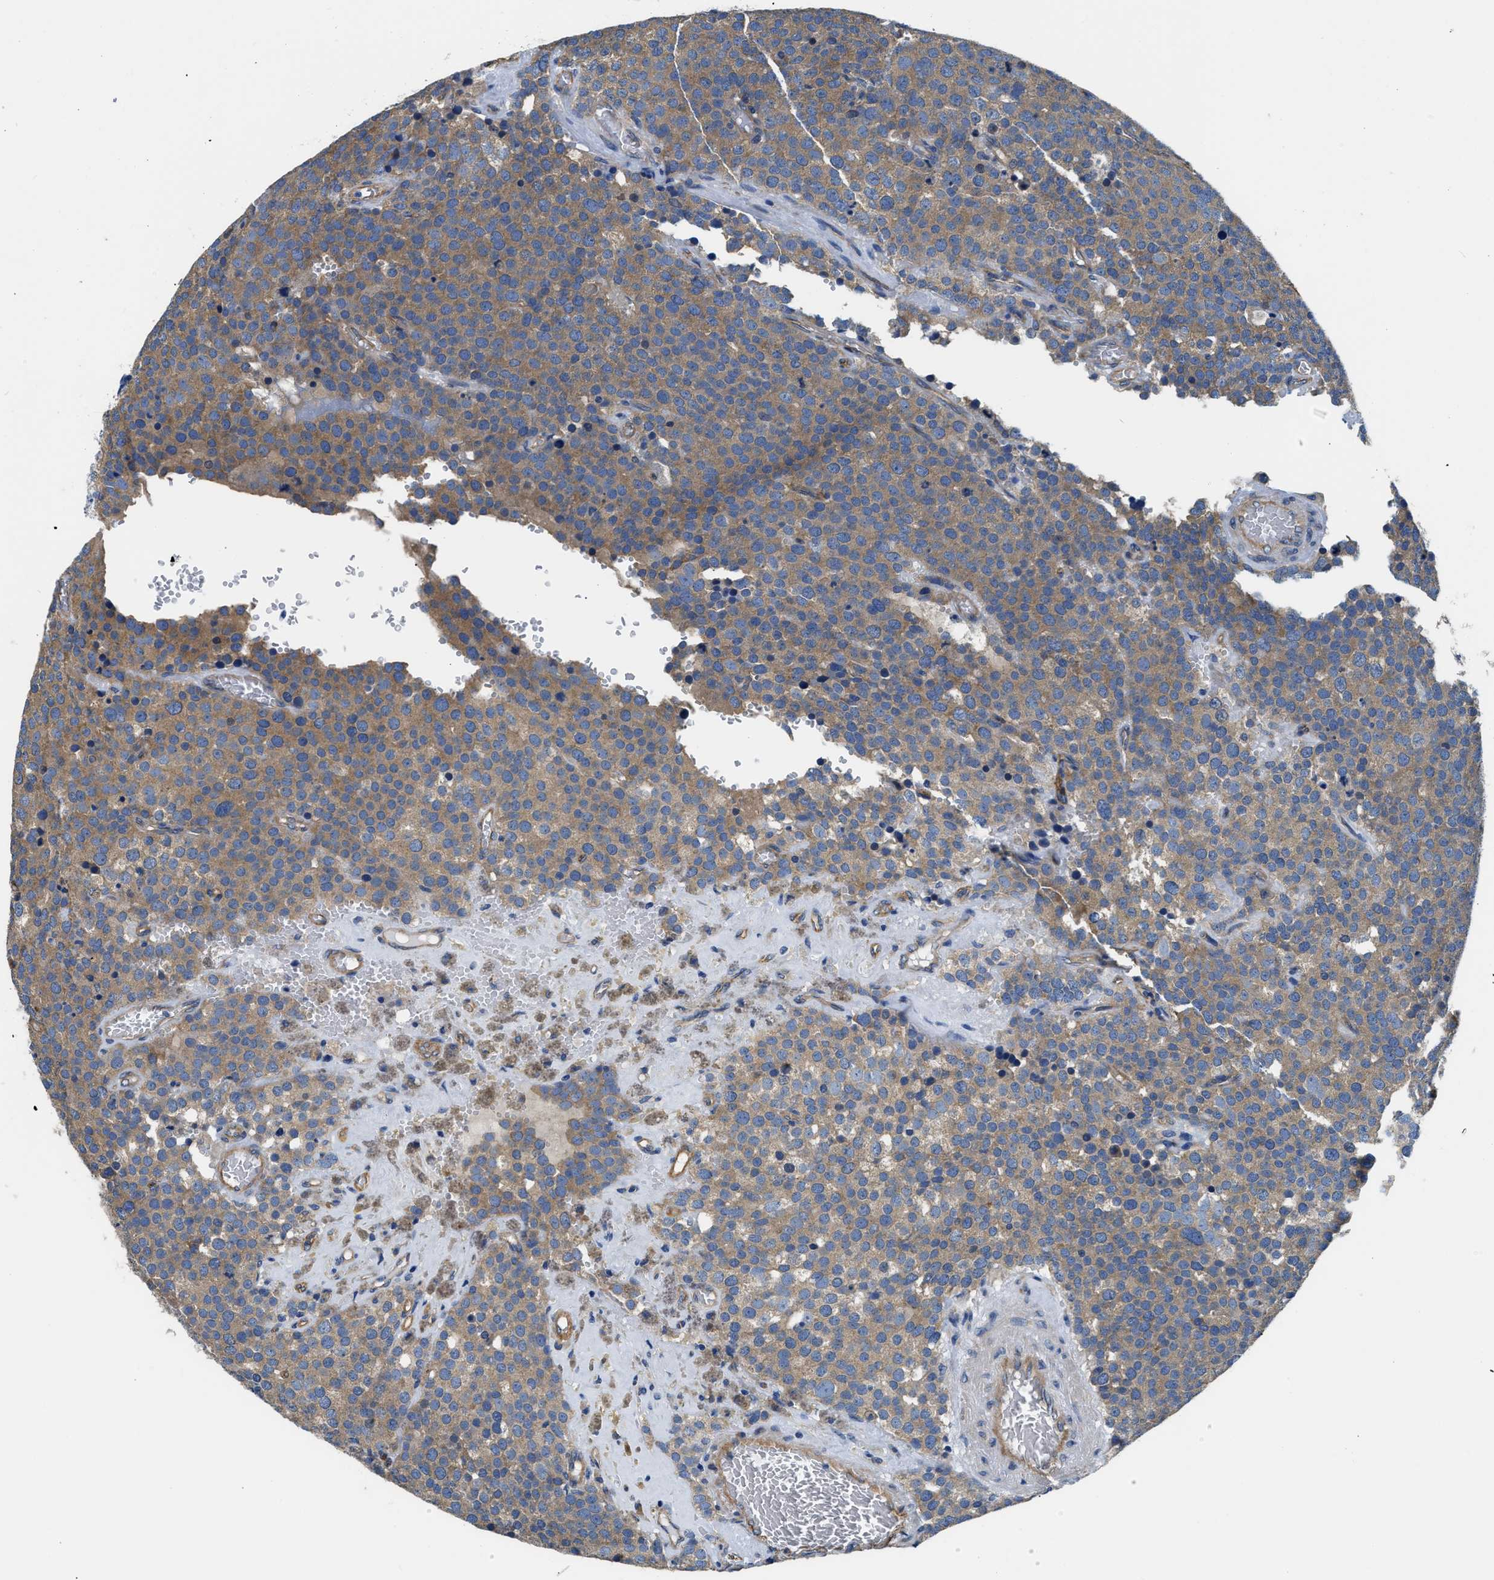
{"staining": {"intensity": "moderate", "quantity": ">75%", "location": "cytoplasmic/membranous"}, "tissue": "testis cancer", "cell_type": "Tumor cells", "image_type": "cancer", "snomed": [{"axis": "morphology", "description": "Normal tissue, NOS"}, {"axis": "morphology", "description": "Seminoma, NOS"}, {"axis": "topography", "description": "Testis"}], "caption": "A medium amount of moderate cytoplasmic/membranous staining is appreciated in about >75% of tumor cells in testis seminoma tissue.", "gene": "CSDE1", "patient": {"sex": "male", "age": 71}}